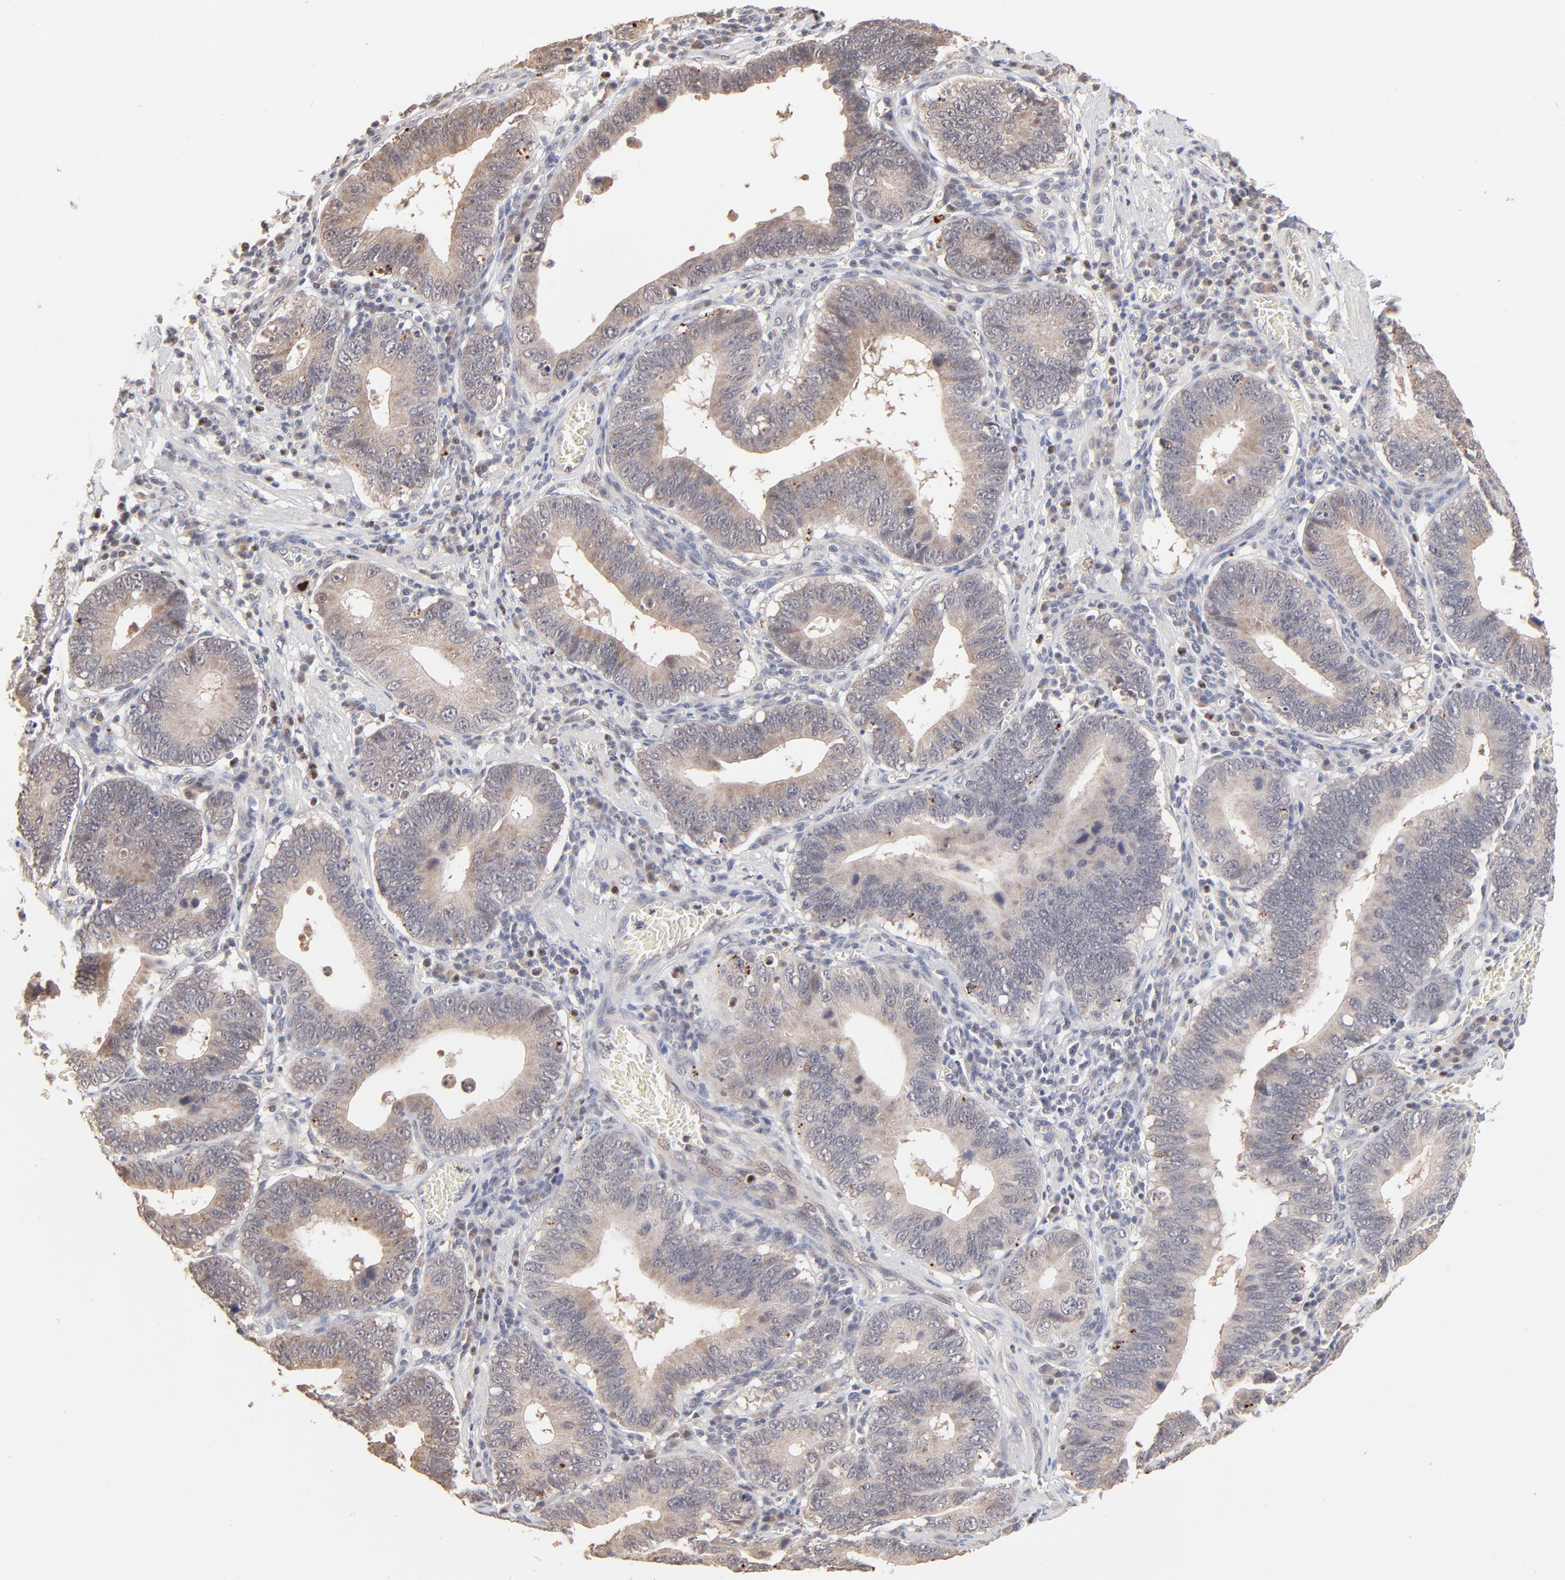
{"staining": {"intensity": "weak", "quantity": ">75%", "location": "cytoplasmic/membranous"}, "tissue": "stomach cancer", "cell_type": "Tumor cells", "image_type": "cancer", "snomed": [{"axis": "morphology", "description": "Adenocarcinoma, NOS"}, {"axis": "topography", "description": "Stomach"}, {"axis": "topography", "description": "Gastric cardia"}], "caption": "This is an image of immunohistochemistry (IHC) staining of stomach cancer, which shows weak expression in the cytoplasmic/membranous of tumor cells.", "gene": "MSL2", "patient": {"sex": "male", "age": 59}}